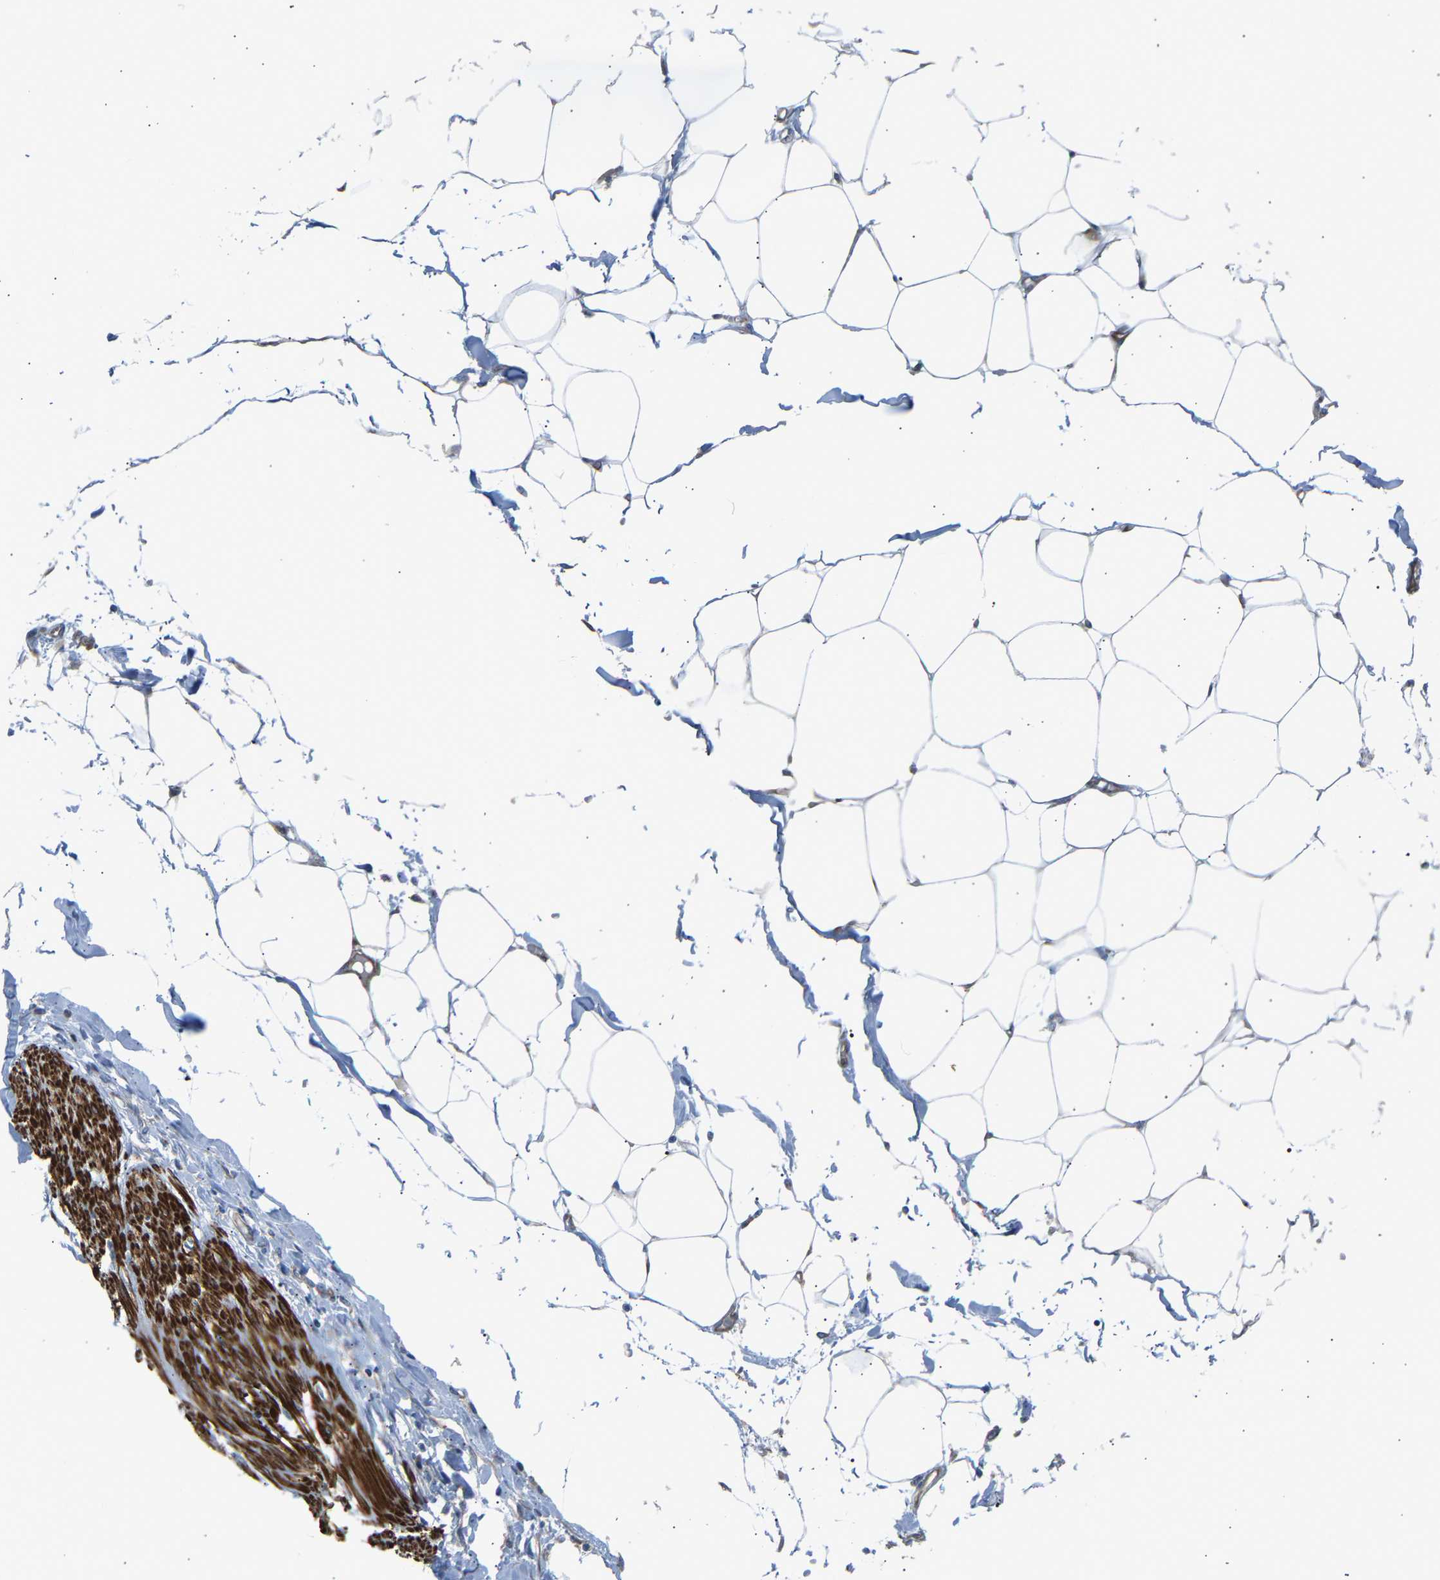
{"staining": {"intensity": "negative", "quantity": "none", "location": "none"}, "tissue": "adipose tissue", "cell_type": "Adipocytes", "image_type": "normal", "snomed": [{"axis": "morphology", "description": "Normal tissue, NOS"}, {"axis": "morphology", "description": "Adenocarcinoma, NOS"}, {"axis": "topography", "description": "Colon"}, {"axis": "topography", "description": "Peripheral nerve tissue"}], "caption": "High power microscopy micrograph of an immunohistochemistry image of unremarkable adipose tissue, revealing no significant expression in adipocytes.", "gene": "VPS41", "patient": {"sex": "male", "age": 14}}